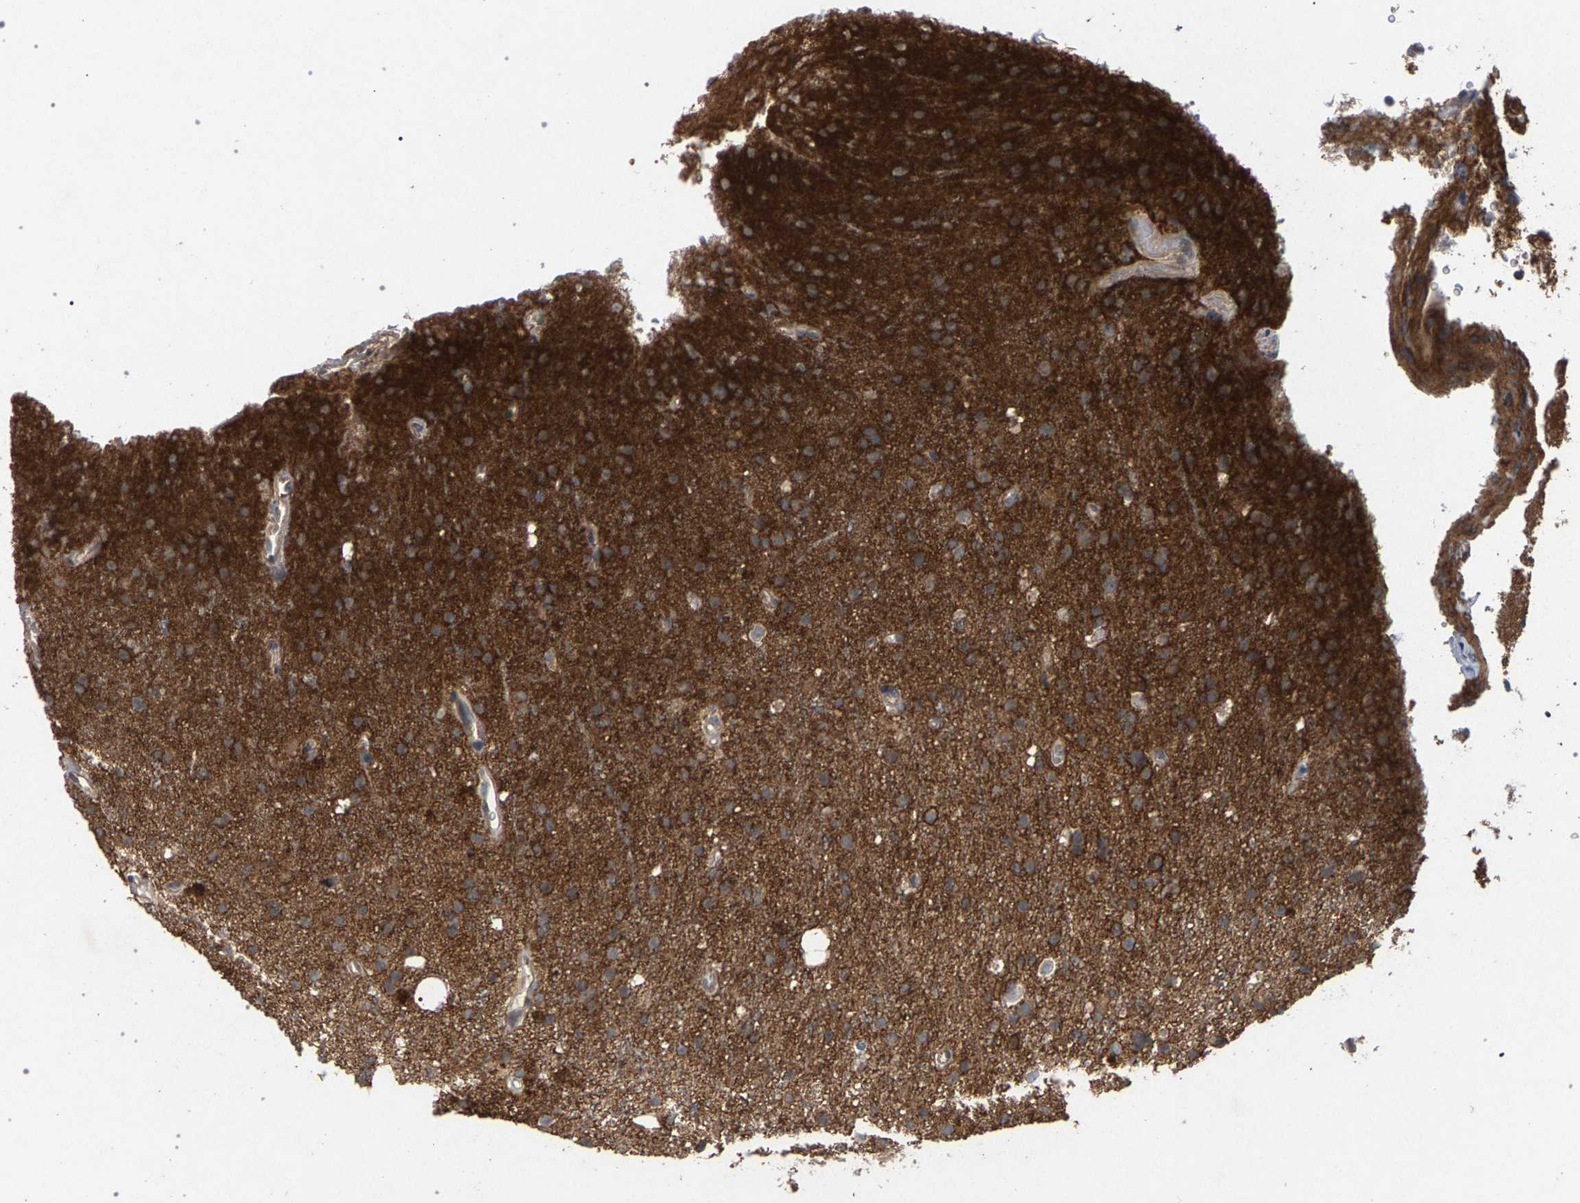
{"staining": {"intensity": "moderate", "quantity": ">75%", "location": "cytoplasmic/membranous"}, "tissue": "glioma", "cell_type": "Tumor cells", "image_type": "cancer", "snomed": [{"axis": "morphology", "description": "Glioma, malignant, High grade"}, {"axis": "topography", "description": "Brain"}], "caption": "DAB immunohistochemical staining of human glioma reveals moderate cytoplasmic/membranous protein expression in approximately >75% of tumor cells. (DAB (3,3'-diaminobenzidine) IHC with brightfield microscopy, high magnification).", "gene": "SLC4A4", "patient": {"sex": "male", "age": 47}}